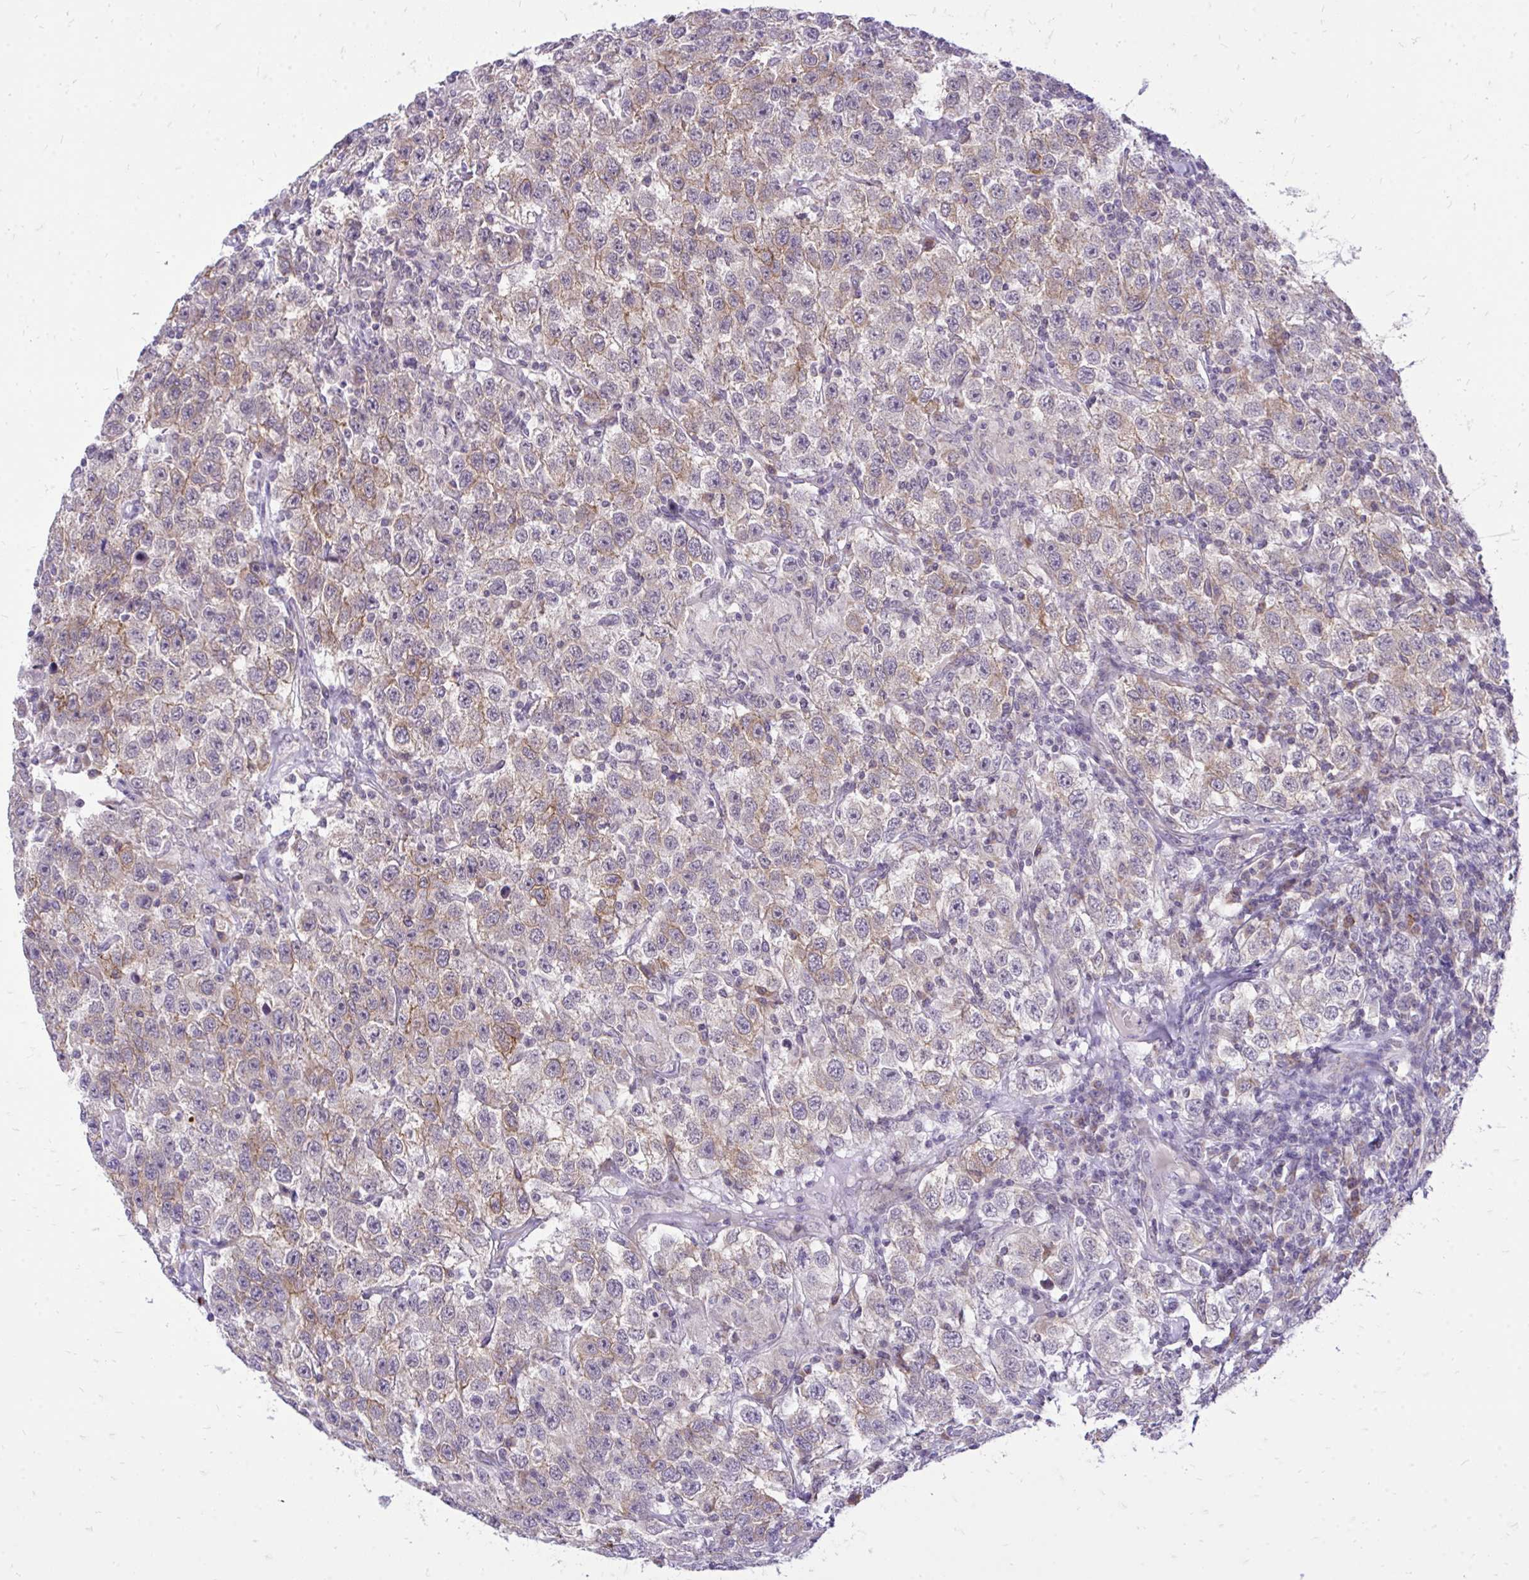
{"staining": {"intensity": "weak", "quantity": "25%-75%", "location": "cytoplasmic/membranous"}, "tissue": "testis cancer", "cell_type": "Tumor cells", "image_type": "cancer", "snomed": [{"axis": "morphology", "description": "Seminoma, NOS"}, {"axis": "topography", "description": "Testis"}], "caption": "Human testis cancer (seminoma) stained for a protein (brown) reveals weak cytoplasmic/membranous positive expression in about 25%-75% of tumor cells.", "gene": "SPTBN2", "patient": {"sex": "male", "age": 41}}